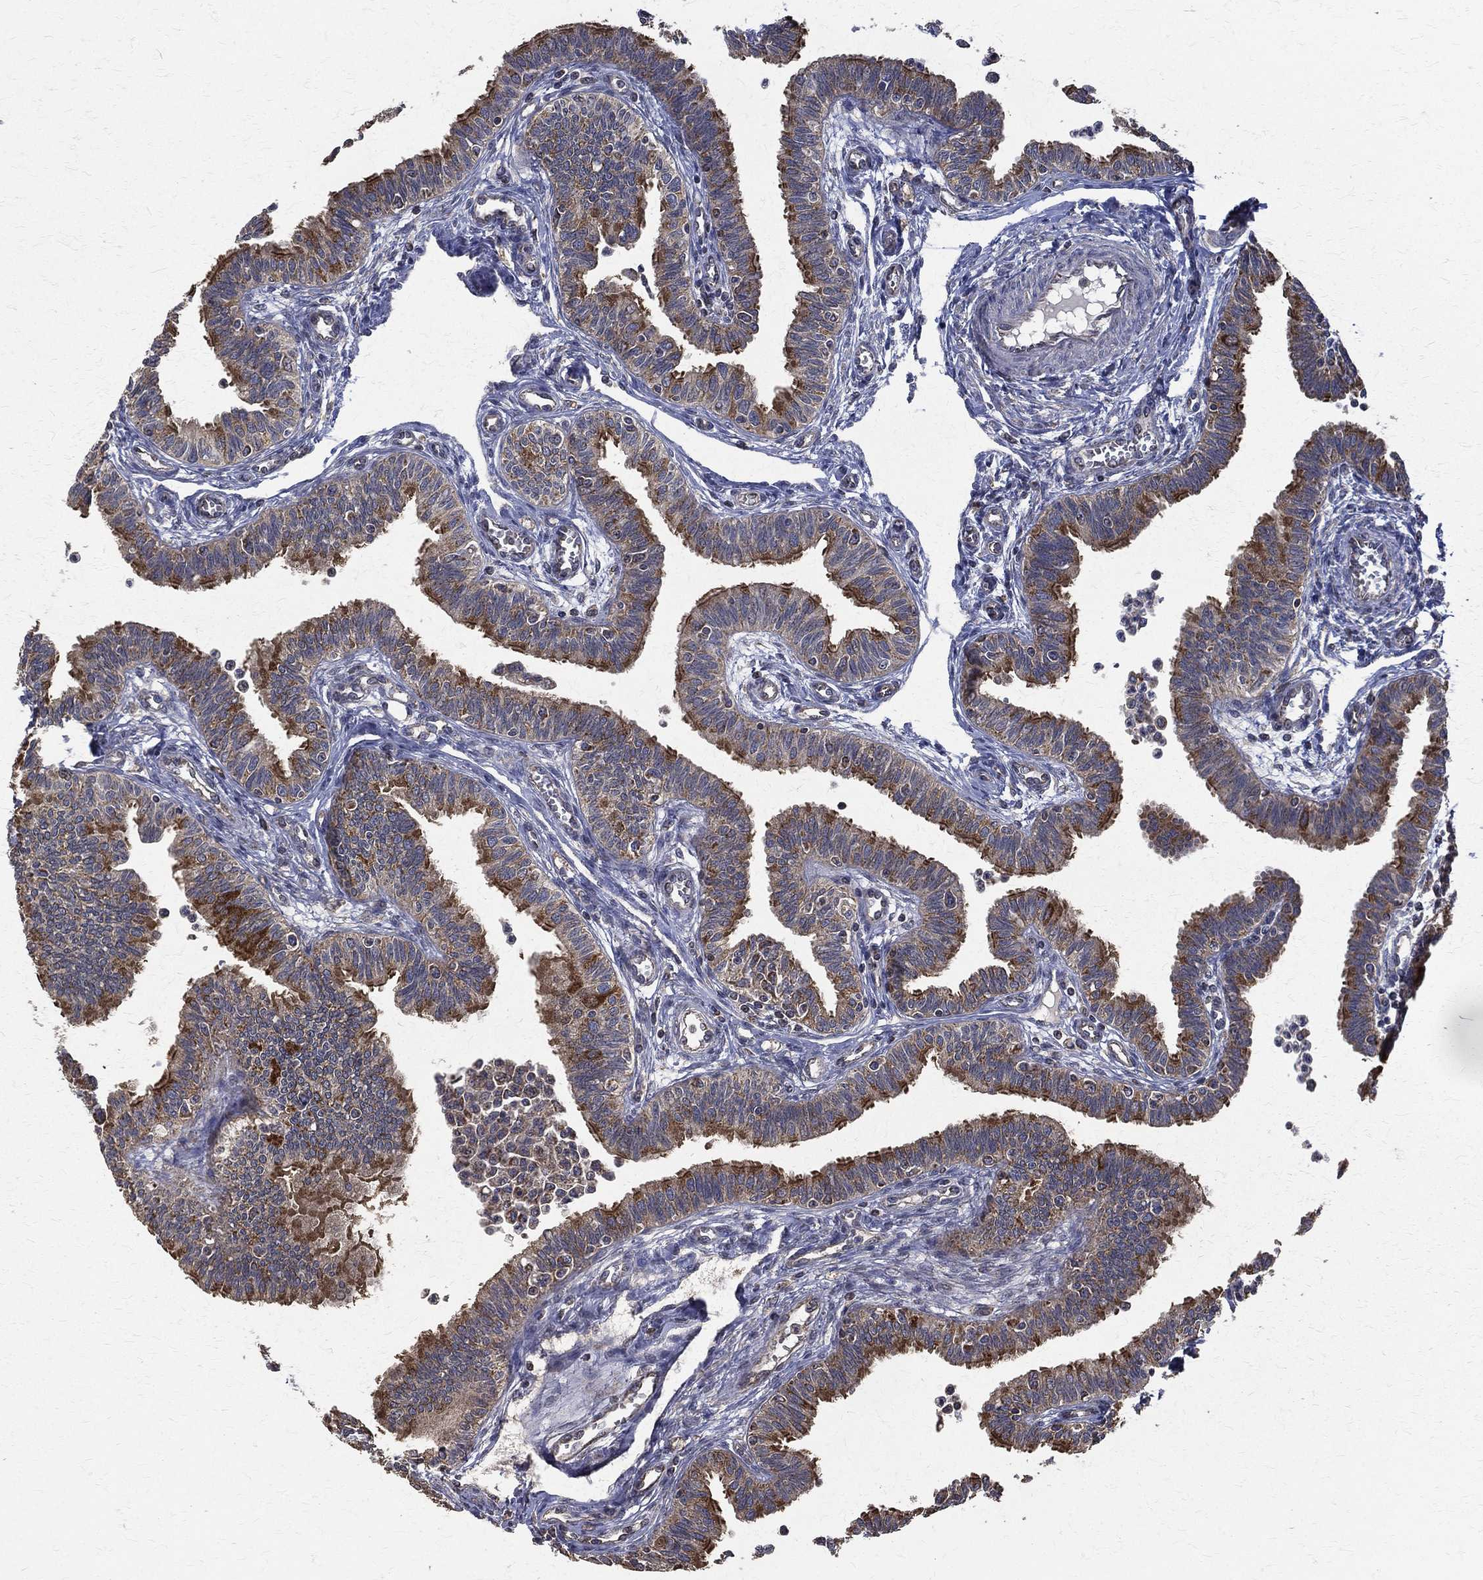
{"staining": {"intensity": "strong", "quantity": "25%-75%", "location": "cytoplasmic/membranous"}, "tissue": "fallopian tube", "cell_type": "Glandular cells", "image_type": "normal", "snomed": [{"axis": "morphology", "description": "Normal tissue, NOS"}, {"axis": "topography", "description": "Fallopian tube"}], "caption": "IHC histopathology image of benign human fallopian tube stained for a protein (brown), which shows high levels of strong cytoplasmic/membranous positivity in about 25%-75% of glandular cells.", "gene": "RPGR", "patient": {"sex": "female", "age": 36}}